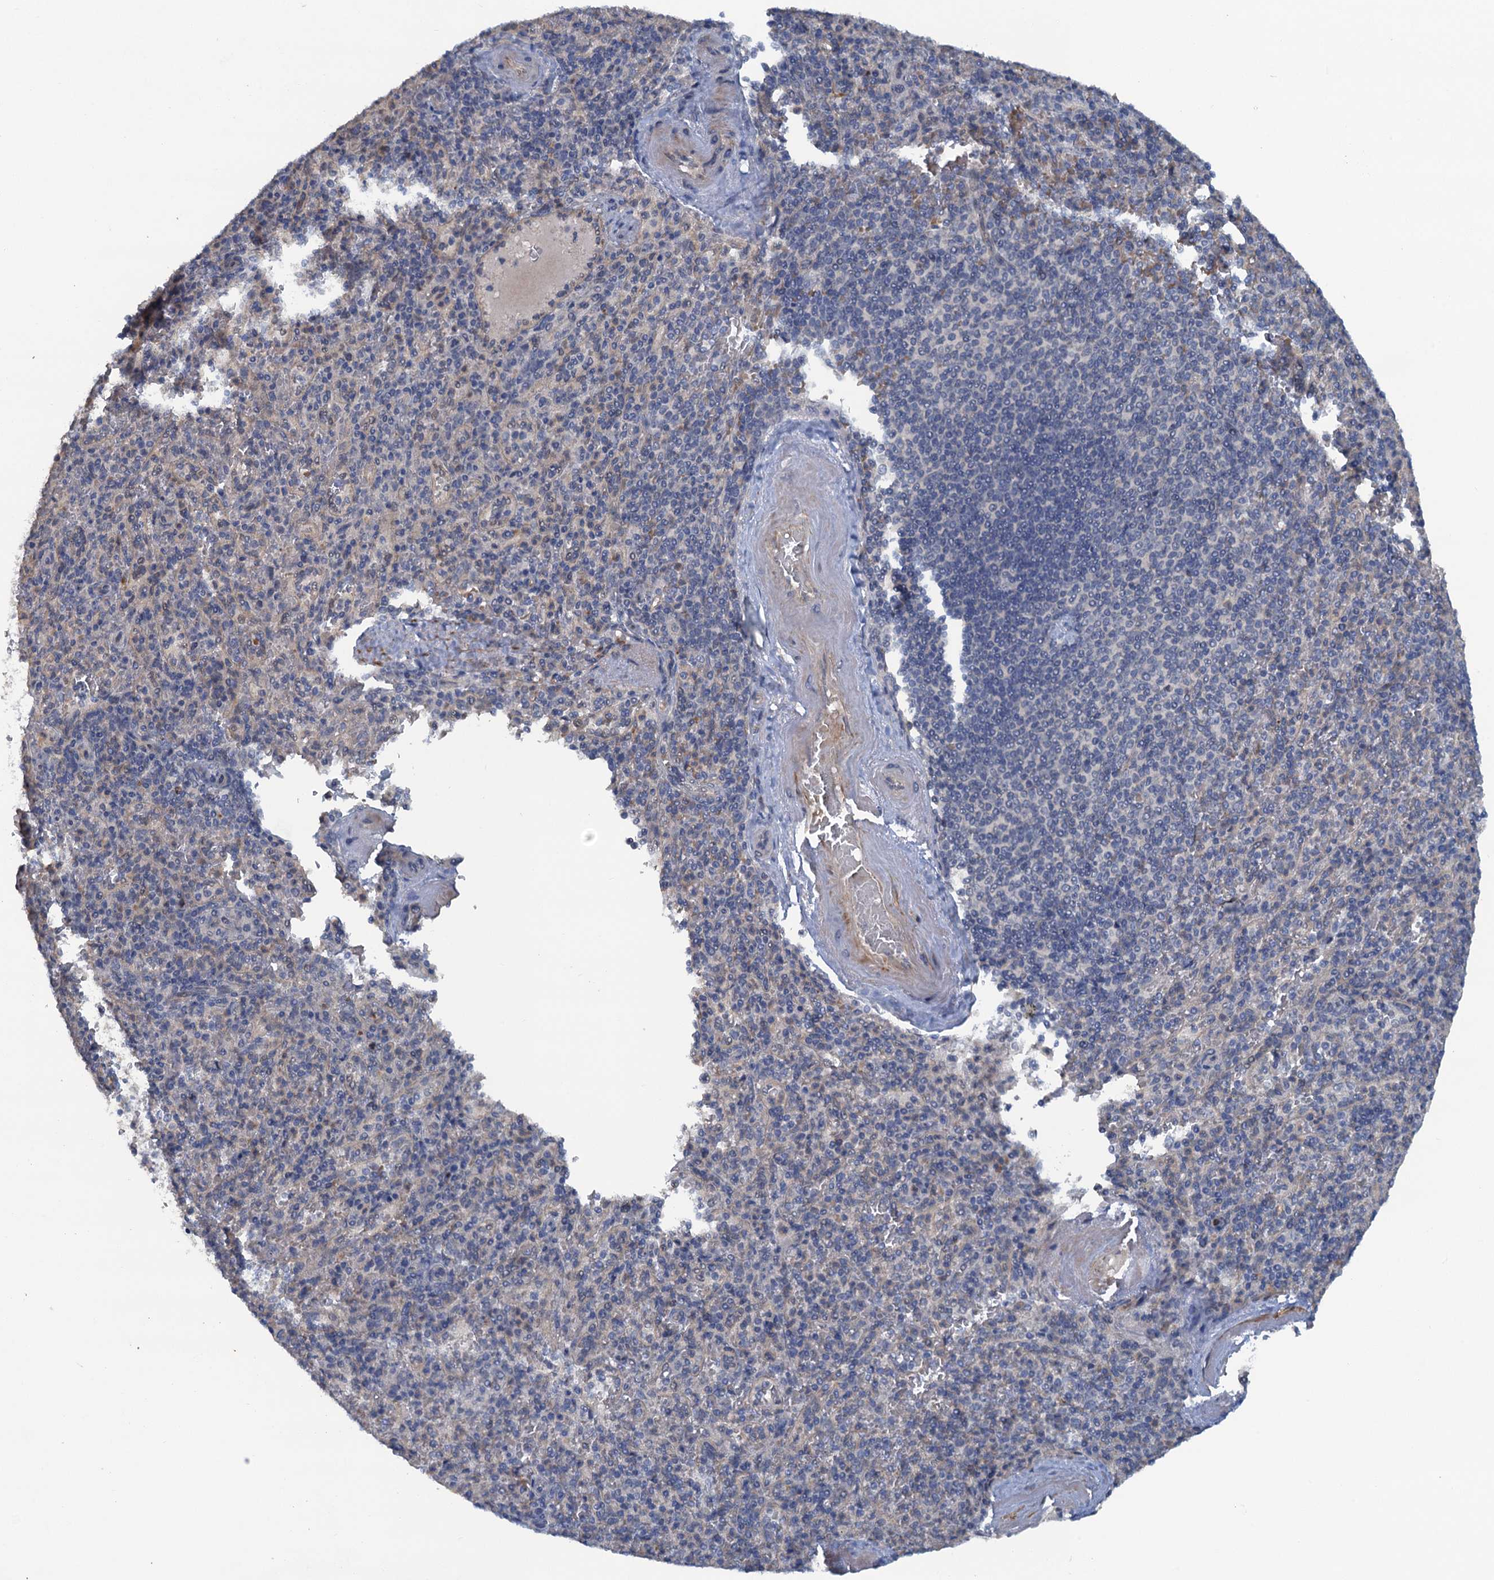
{"staining": {"intensity": "negative", "quantity": "none", "location": "none"}, "tissue": "spleen", "cell_type": "Cells in red pulp", "image_type": "normal", "snomed": [{"axis": "morphology", "description": "Normal tissue, NOS"}, {"axis": "topography", "description": "Spleen"}], "caption": "A high-resolution micrograph shows immunohistochemistry staining of normal spleen, which exhibits no significant positivity in cells in red pulp.", "gene": "MYO16", "patient": {"sex": "male", "age": 82}}